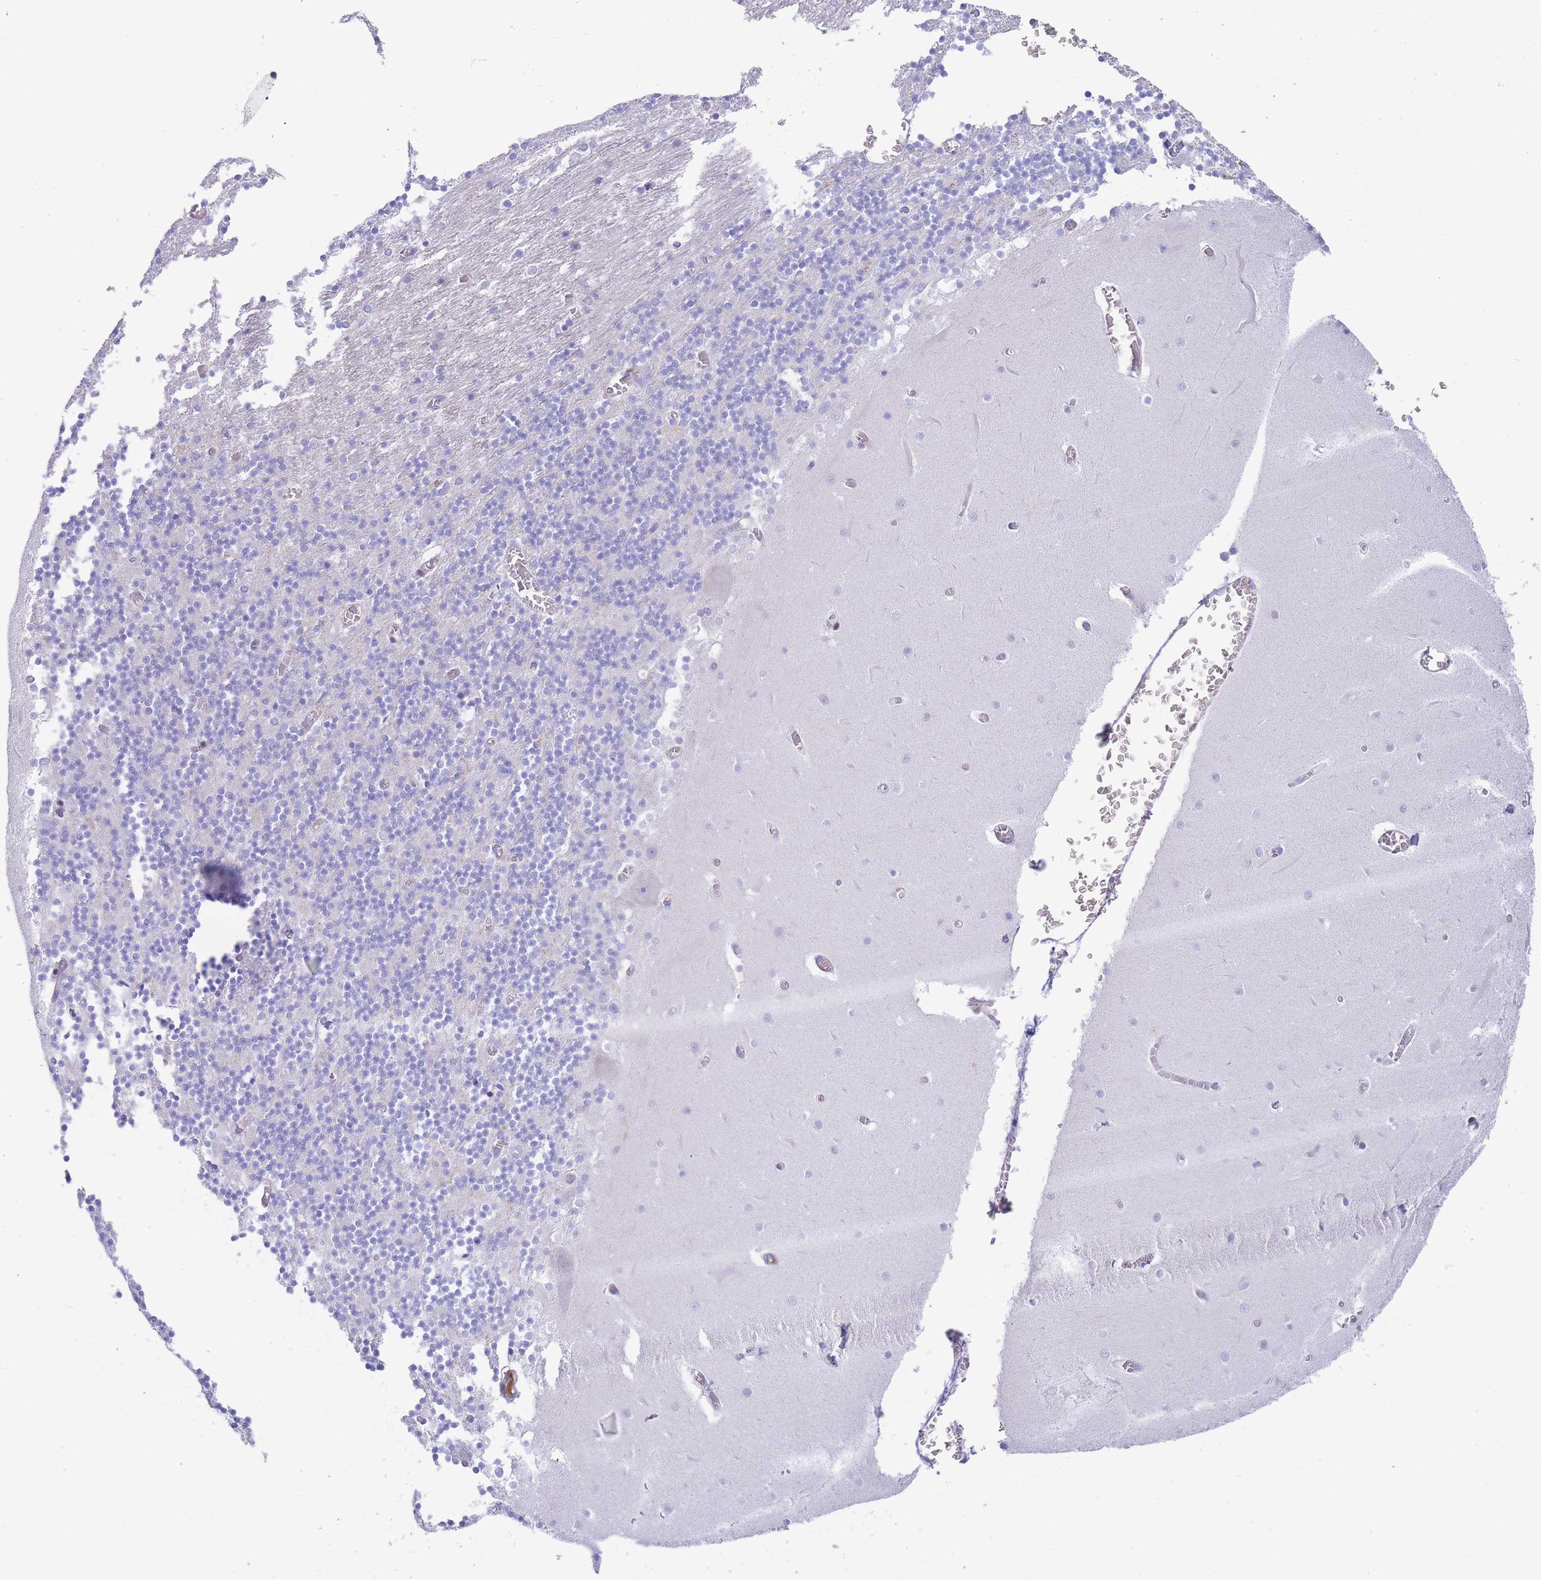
{"staining": {"intensity": "negative", "quantity": "none", "location": "none"}, "tissue": "cerebellum", "cell_type": "Cells in granular layer", "image_type": "normal", "snomed": [{"axis": "morphology", "description": "Normal tissue, NOS"}, {"axis": "topography", "description": "Cerebellum"}], "caption": "Protein analysis of unremarkable cerebellum shows no significant positivity in cells in granular layer.", "gene": "FBN3", "patient": {"sex": "female", "age": 28}}